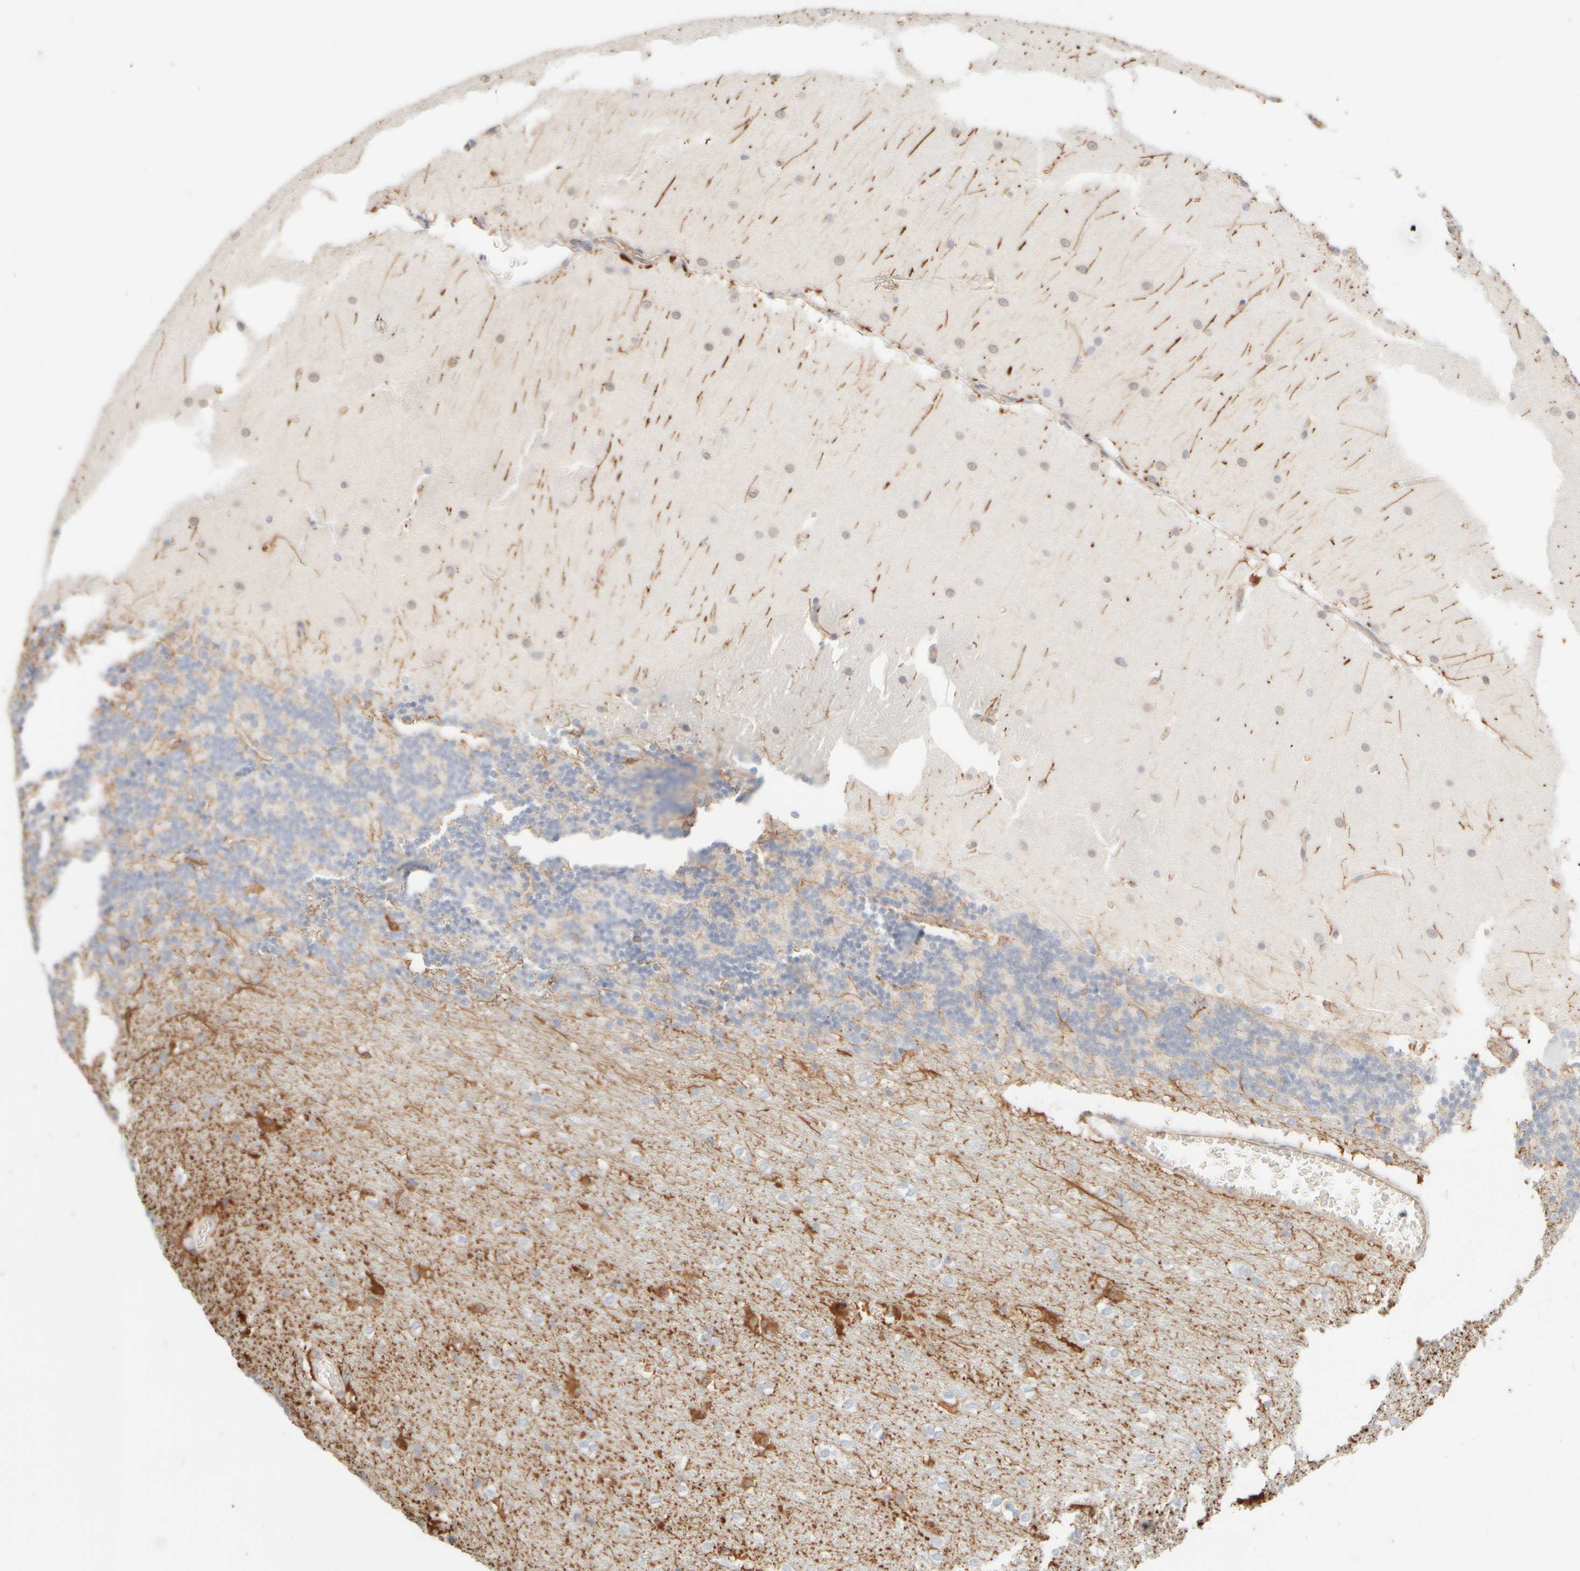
{"staining": {"intensity": "negative", "quantity": "none", "location": "none"}, "tissue": "cerebellum", "cell_type": "Cells in granular layer", "image_type": "normal", "snomed": [{"axis": "morphology", "description": "Normal tissue, NOS"}, {"axis": "topography", "description": "Cerebellum"}], "caption": "This is an IHC micrograph of normal cerebellum. There is no staining in cells in granular layer.", "gene": "KRT15", "patient": {"sex": "female", "age": 19}}